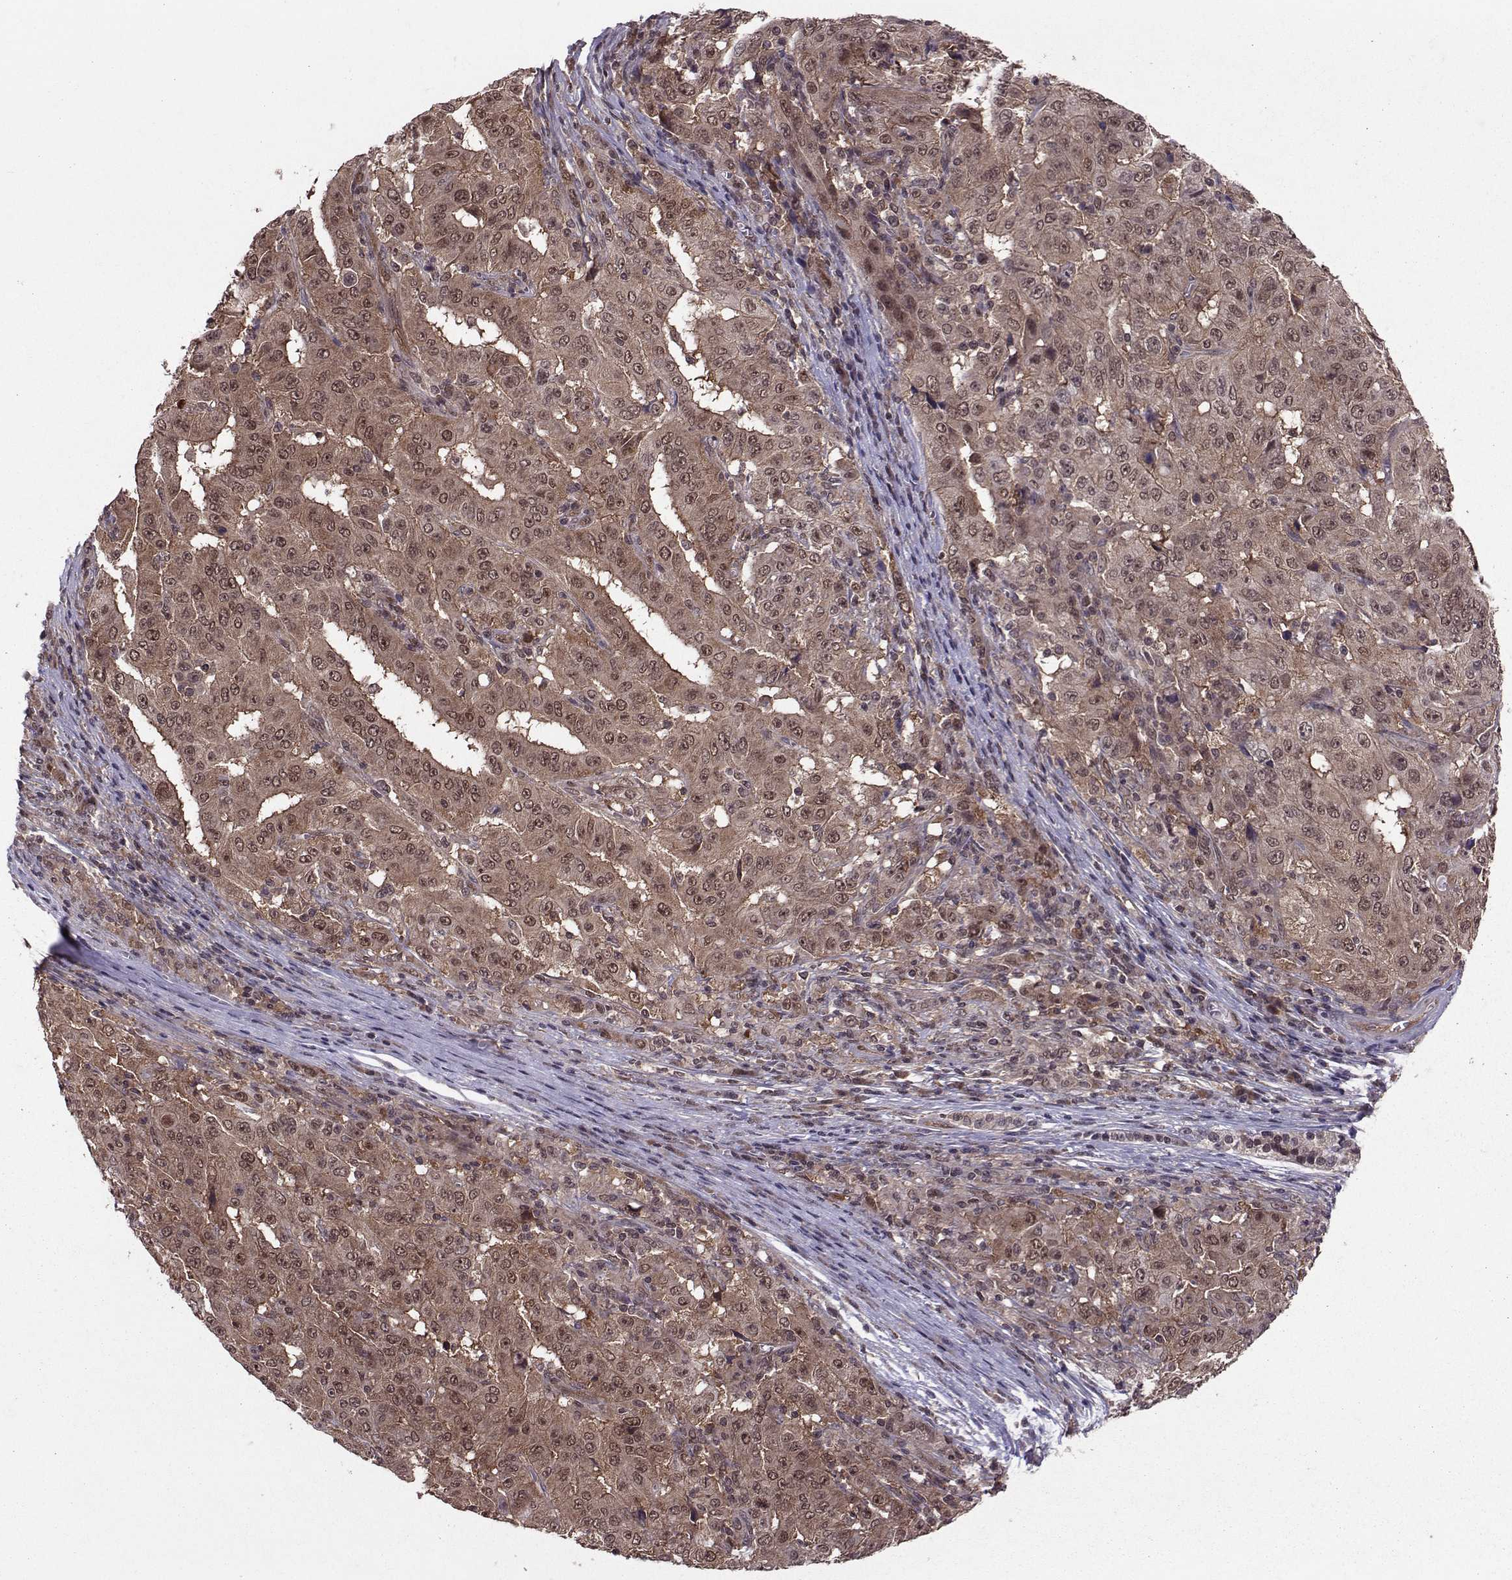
{"staining": {"intensity": "moderate", "quantity": ">75%", "location": "cytoplasmic/membranous,nuclear"}, "tissue": "pancreatic cancer", "cell_type": "Tumor cells", "image_type": "cancer", "snomed": [{"axis": "morphology", "description": "Adenocarcinoma, NOS"}, {"axis": "topography", "description": "Pancreas"}], "caption": "Pancreatic cancer (adenocarcinoma) was stained to show a protein in brown. There is medium levels of moderate cytoplasmic/membranous and nuclear staining in about >75% of tumor cells. The protein is stained brown, and the nuclei are stained in blue (DAB IHC with brightfield microscopy, high magnification).", "gene": "PPP2R2A", "patient": {"sex": "male", "age": 63}}